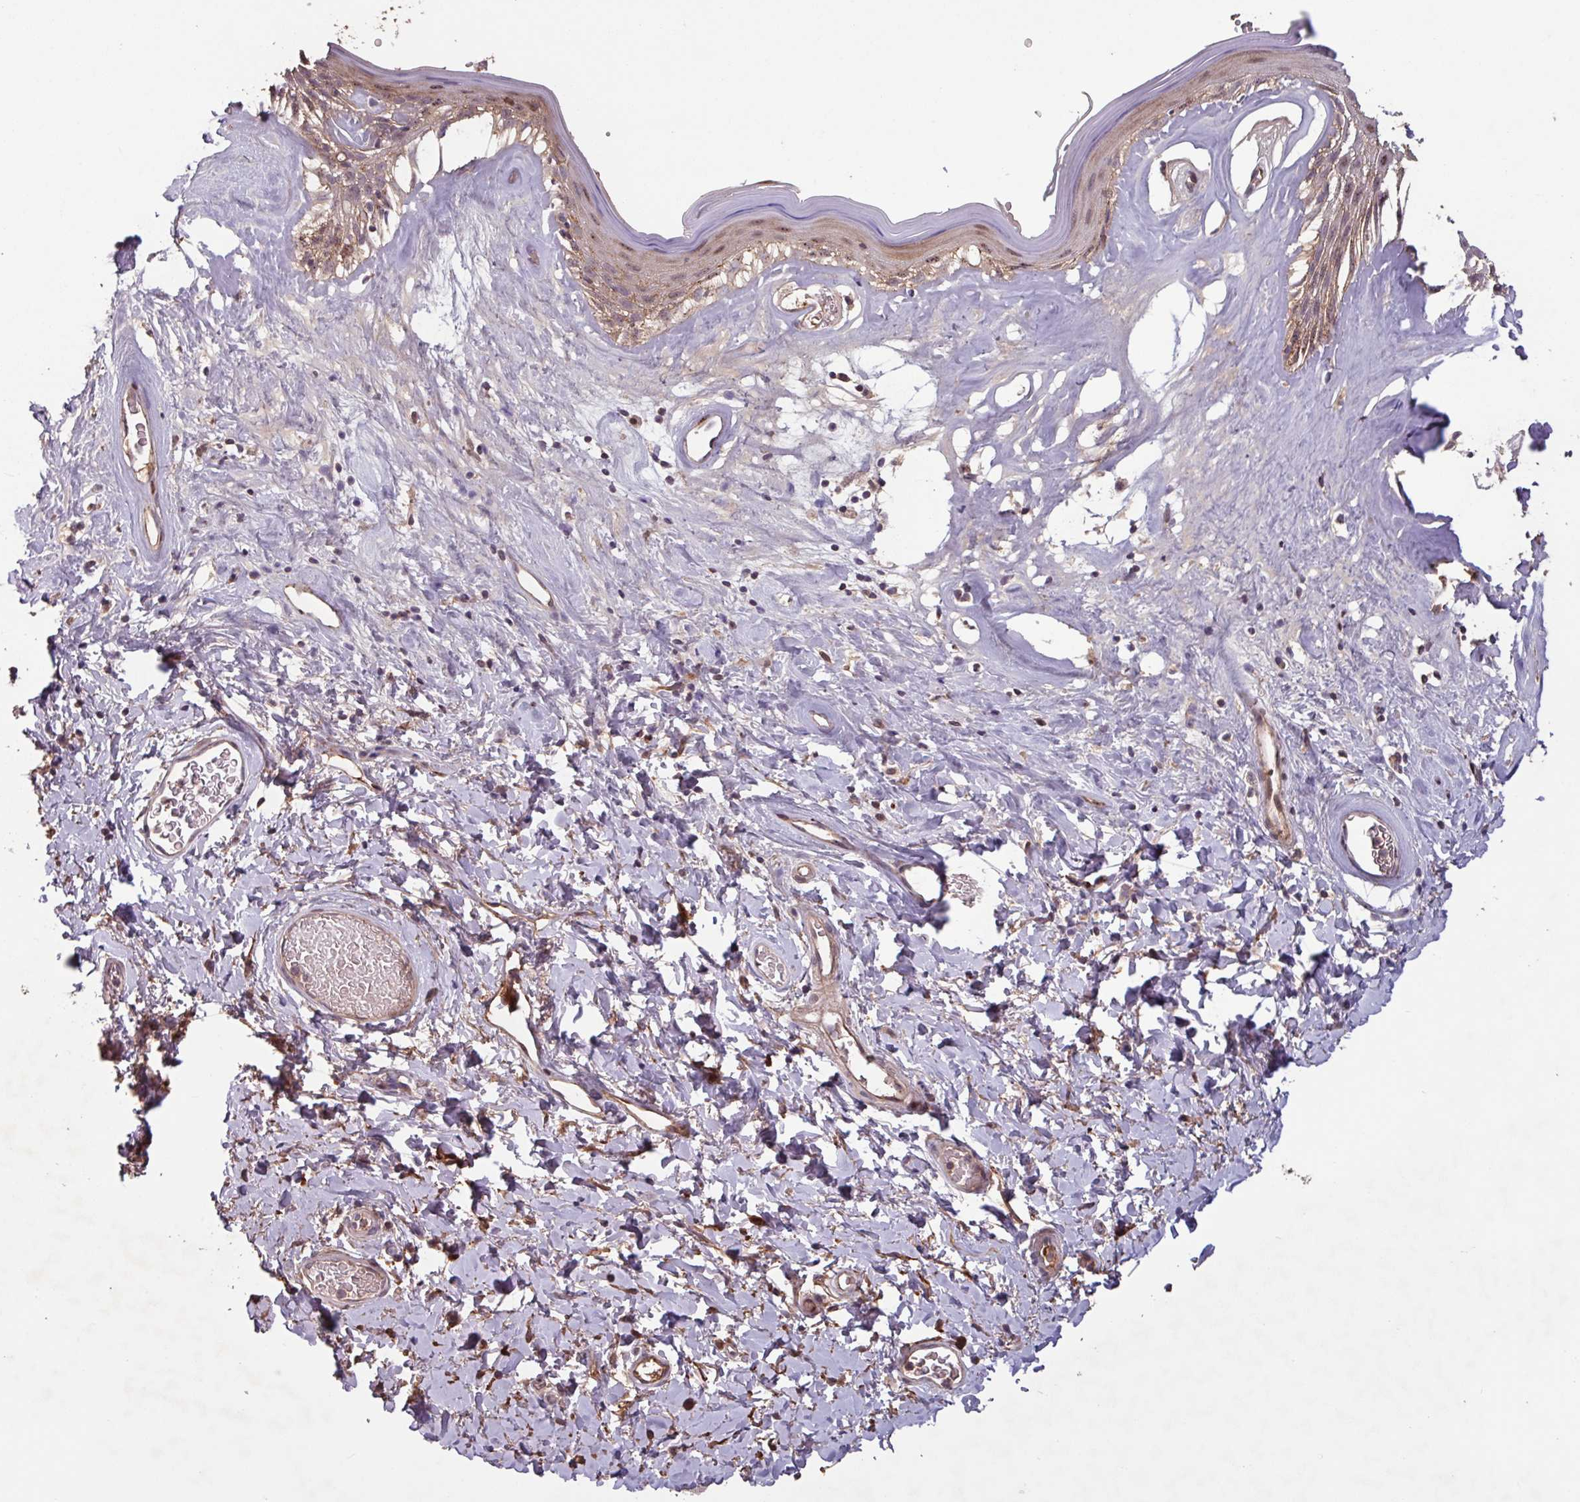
{"staining": {"intensity": "moderate", "quantity": "25%-75%", "location": "cytoplasmic/membranous,nuclear"}, "tissue": "skin", "cell_type": "Epidermal cells", "image_type": "normal", "snomed": [{"axis": "morphology", "description": "Normal tissue, NOS"}, {"axis": "morphology", "description": "Inflammation, NOS"}, {"axis": "topography", "description": "Vulva"}], "caption": "The immunohistochemical stain highlights moderate cytoplasmic/membranous,nuclear positivity in epidermal cells of benign skin. The staining was performed using DAB, with brown indicating positive protein expression. Nuclei are stained blue with hematoxylin.", "gene": "TMEM88", "patient": {"sex": "female", "age": 86}}